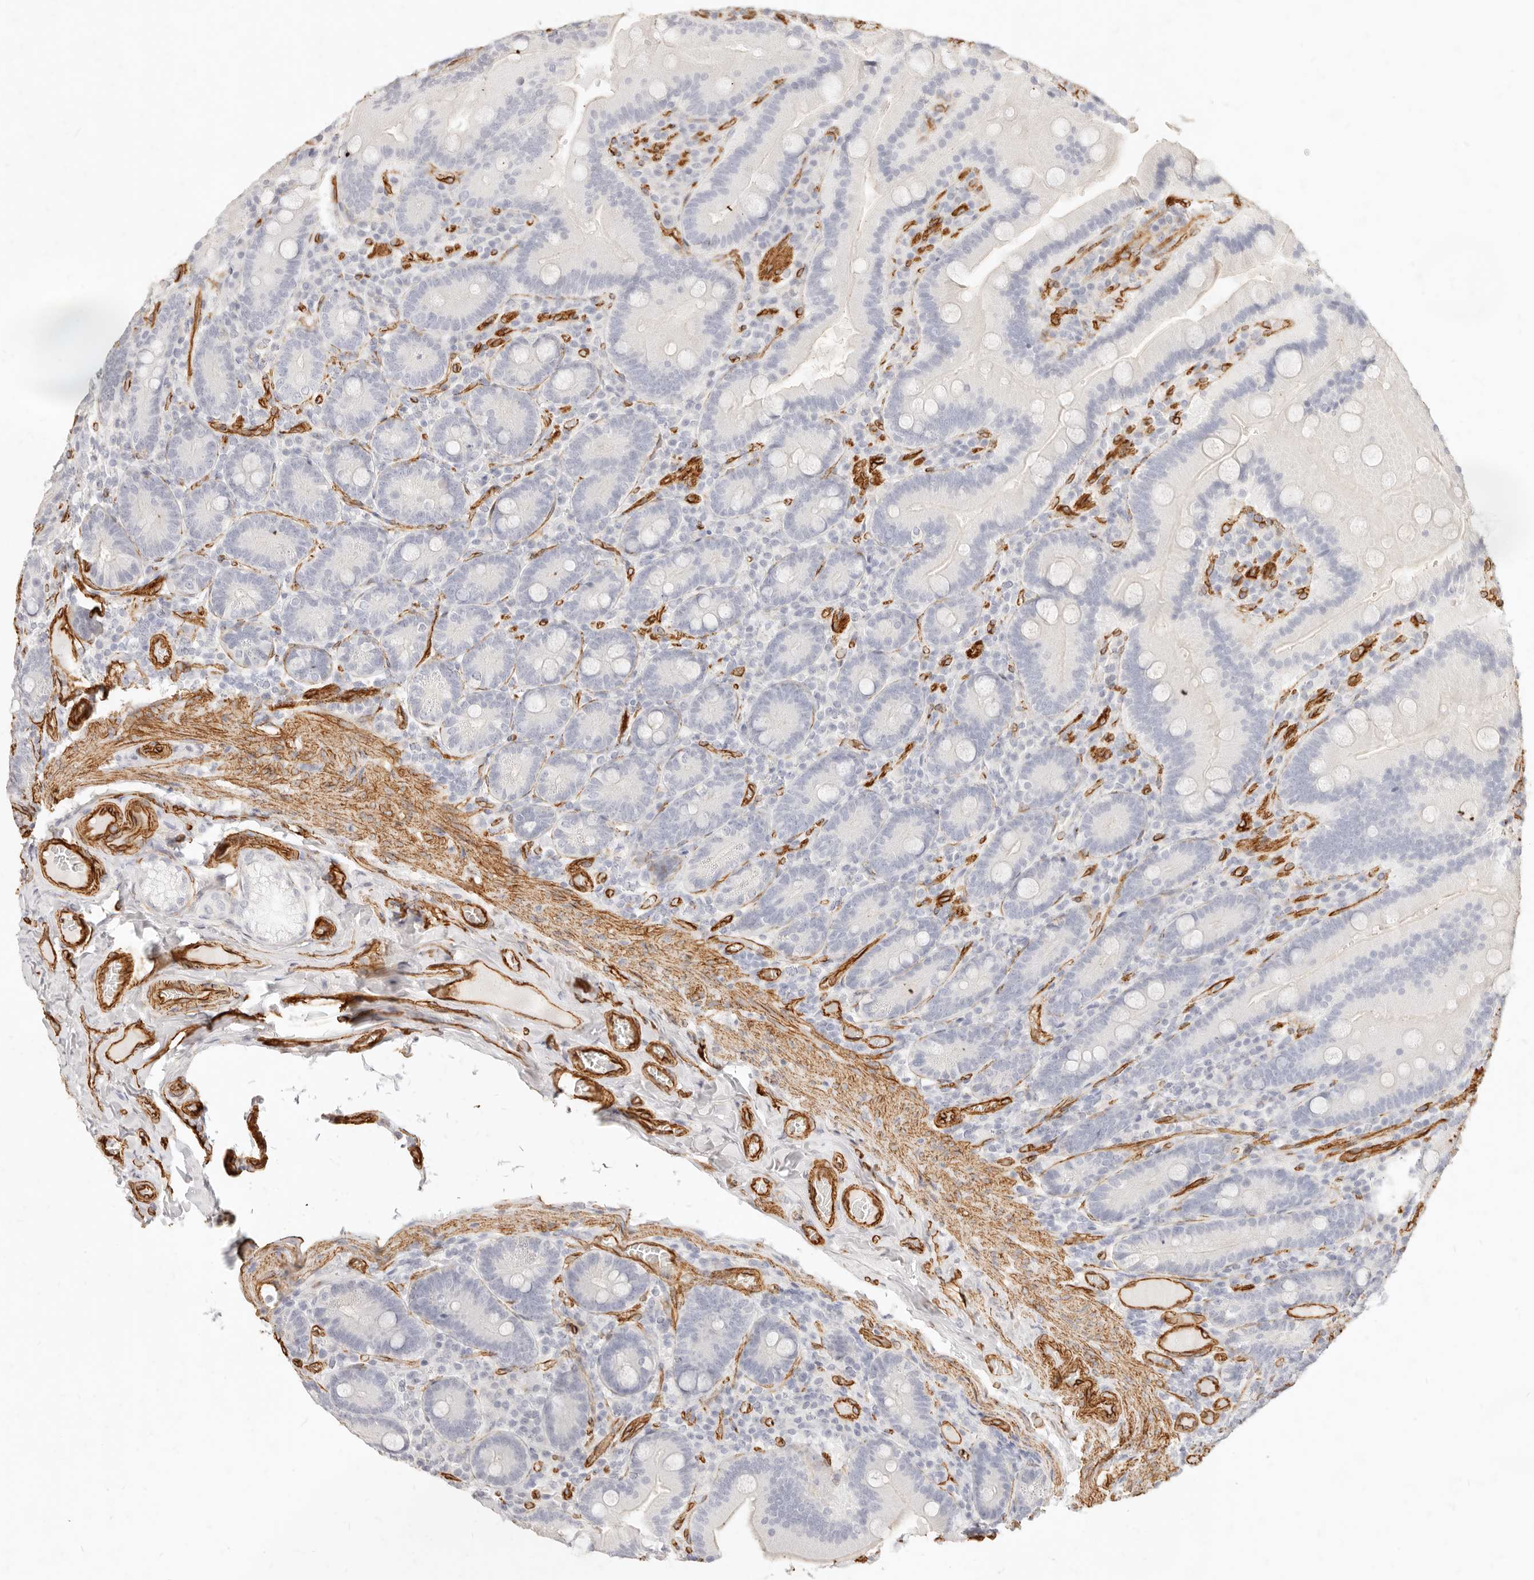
{"staining": {"intensity": "negative", "quantity": "none", "location": "none"}, "tissue": "duodenum", "cell_type": "Glandular cells", "image_type": "normal", "snomed": [{"axis": "morphology", "description": "Normal tissue, NOS"}, {"axis": "topography", "description": "Duodenum"}], "caption": "Duodenum stained for a protein using immunohistochemistry exhibits no staining glandular cells.", "gene": "NUS1", "patient": {"sex": "female", "age": 62}}